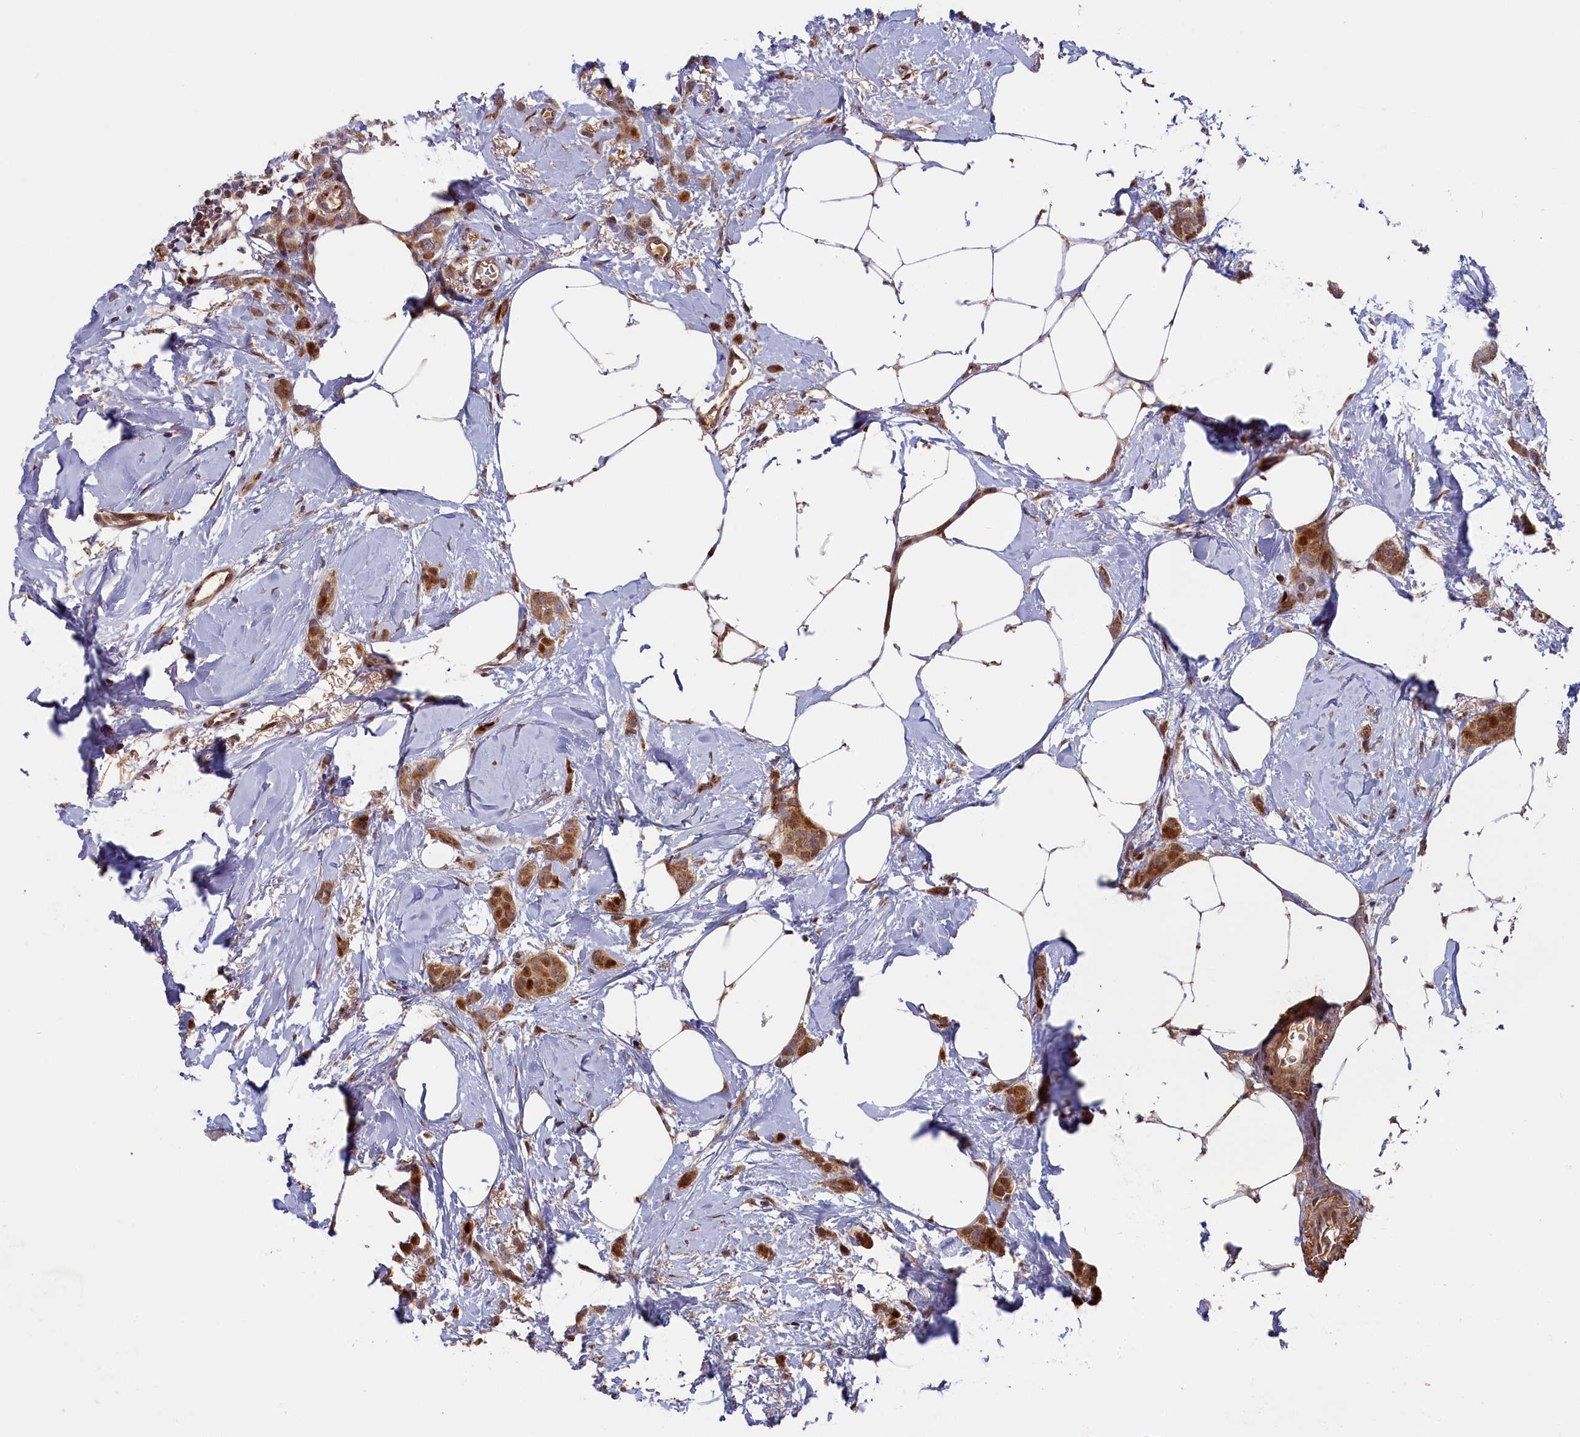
{"staining": {"intensity": "moderate", "quantity": ">75%", "location": "cytoplasmic/membranous,nuclear"}, "tissue": "breast cancer", "cell_type": "Tumor cells", "image_type": "cancer", "snomed": [{"axis": "morphology", "description": "Duct carcinoma"}, {"axis": "topography", "description": "Breast"}], "caption": "Immunohistochemistry staining of breast intraductal carcinoma, which demonstrates medium levels of moderate cytoplasmic/membranous and nuclear expression in about >75% of tumor cells indicating moderate cytoplasmic/membranous and nuclear protein staining. The staining was performed using DAB (3,3'-diaminobenzidine) (brown) for protein detection and nuclei were counterstained in hematoxylin (blue).", "gene": "CHST12", "patient": {"sex": "female", "age": 72}}